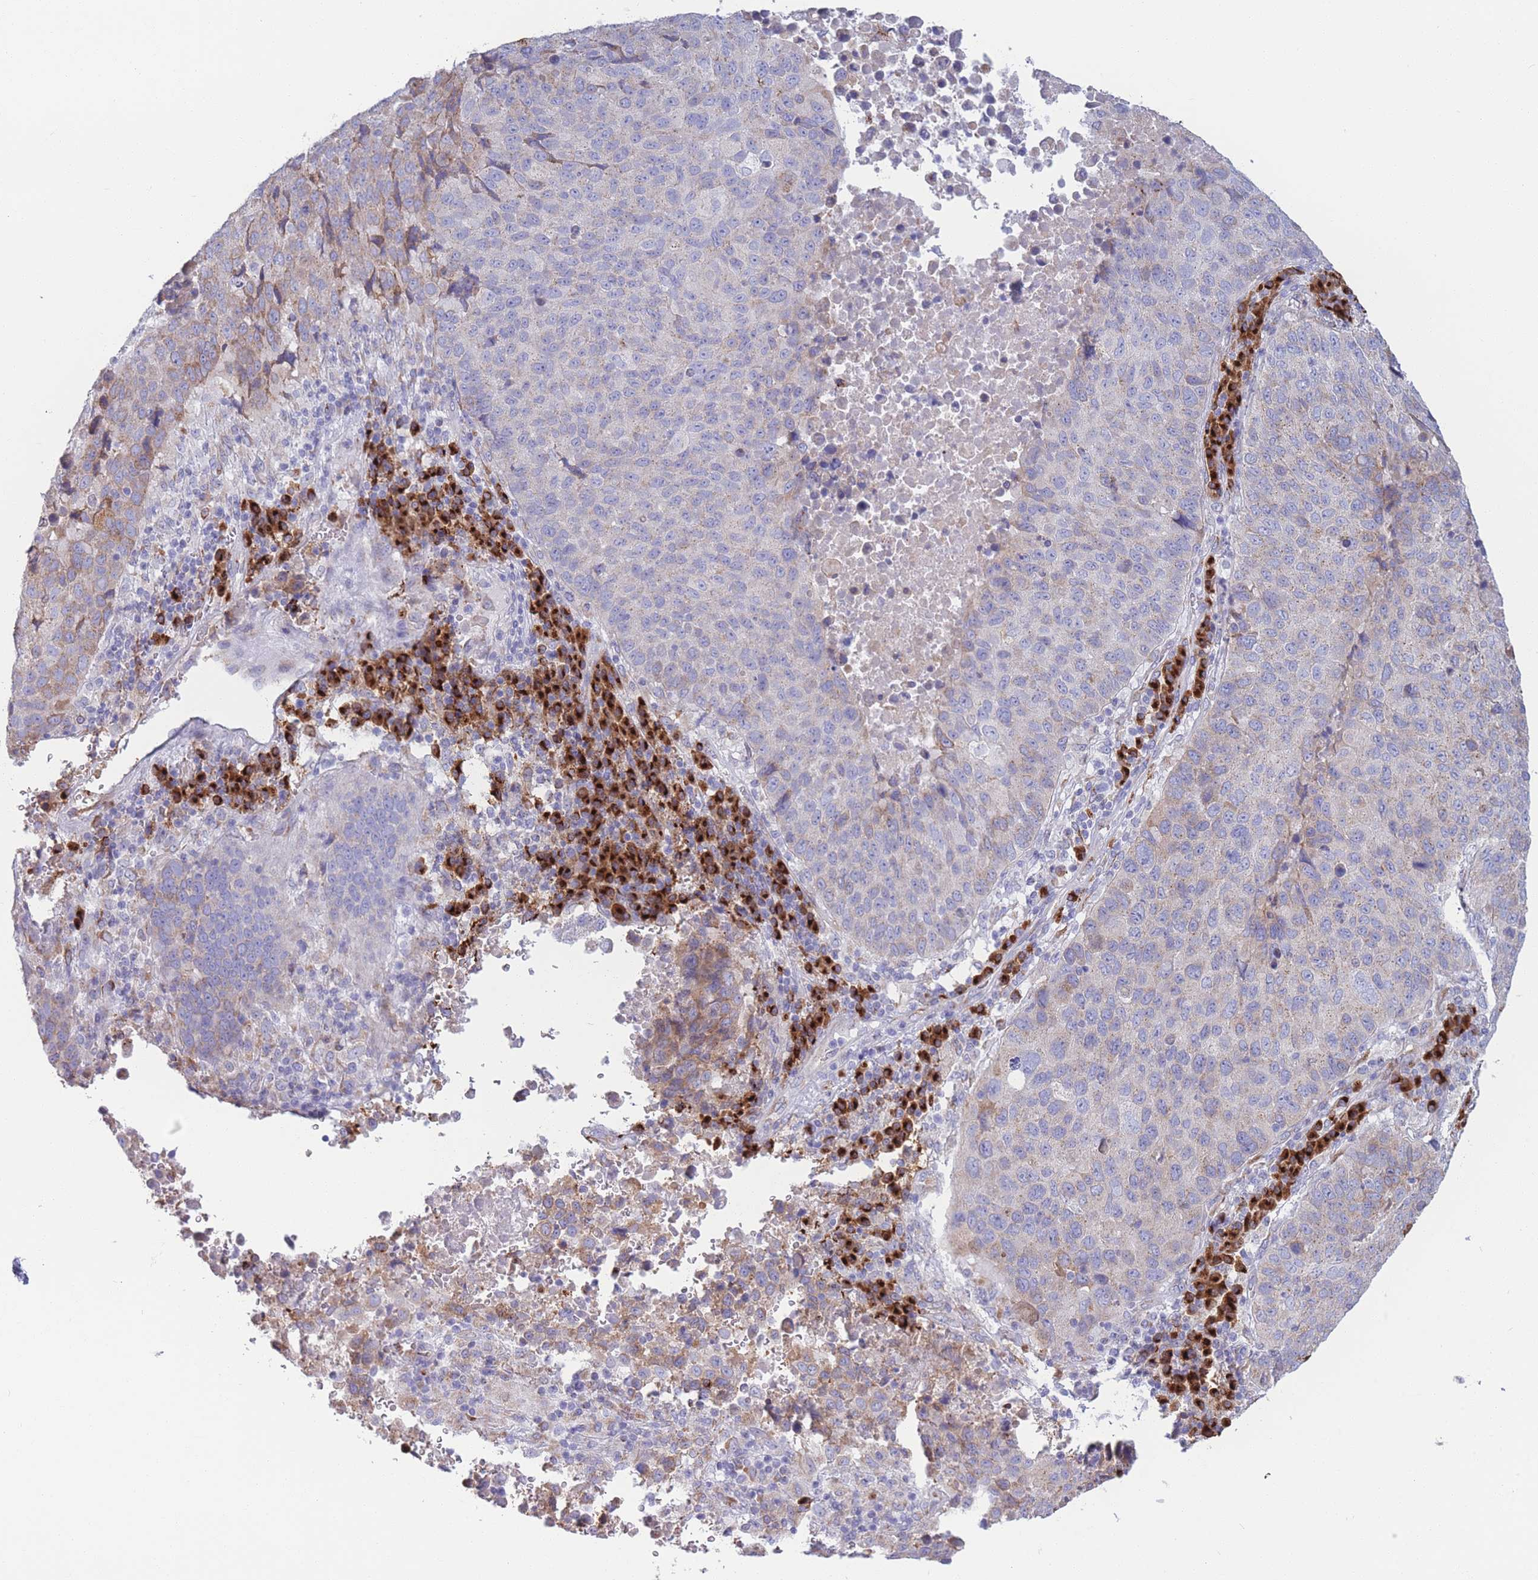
{"staining": {"intensity": "moderate", "quantity": "<25%", "location": "cytoplasmic/membranous"}, "tissue": "lung cancer", "cell_type": "Tumor cells", "image_type": "cancer", "snomed": [{"axis": "morphology", "description": "Squamous cell carcinoma, NOS"}, {"axis": "topography", "description": "Lung"}], "caption": "Lung cancer stained for a protein displays moderate cytoplasmic/membranous positivity in tumor cells.", "gene": "MRPL30", "patient": {"sex": "male", "age": 73}}